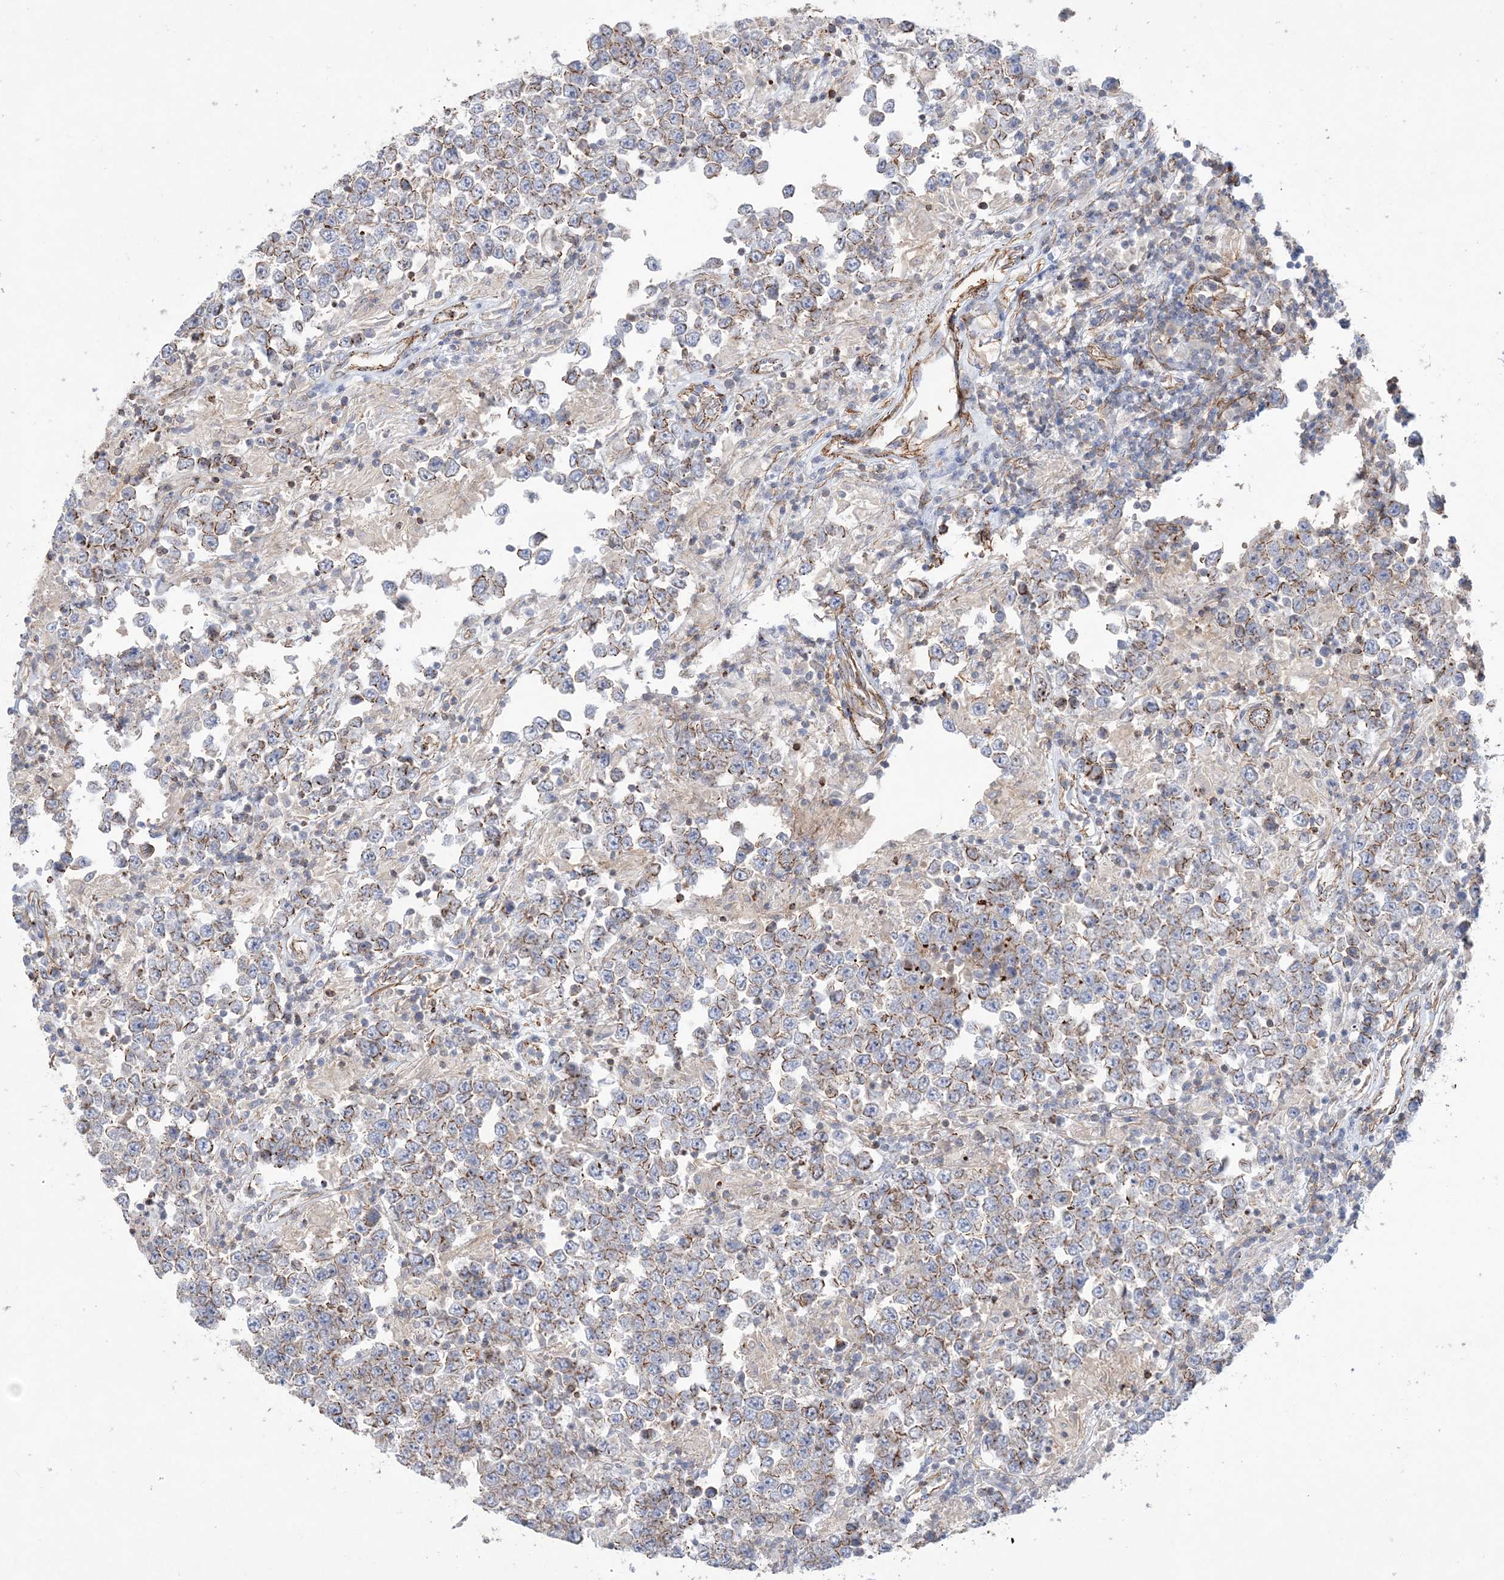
{"staining": {"intensity": "moderate", "quantity": "25%-75%", "location": "cytoplasmic/membranous"}, "tissue": "testis cancer", "cell_type": "Tumor cells", "image_type": "cancer", "snomed": [{"axis": "morphology", "description": "Normal tissue, NOS"}, {"axis": "morphology", "description": "Urothelial carcinoma, High grade"}, {"axis": "morphology", "description": "Seminoma, NOS"}, {"axis": "morphology", "description": "Carcinoma, Embryonal, NOS"}, {"axis": "topography", "description": "Urinary bladder"}, {"axis": "topography", "description": "Testis"}], "caption": "Tumor cells display medium levels of moderate cytoplasmic/membranous expression in approximately 25%-75% of cells in human embryonal carcinoma (testis).", "gene": "PIGC", "patient": {"sex": "male", "age": 41}}